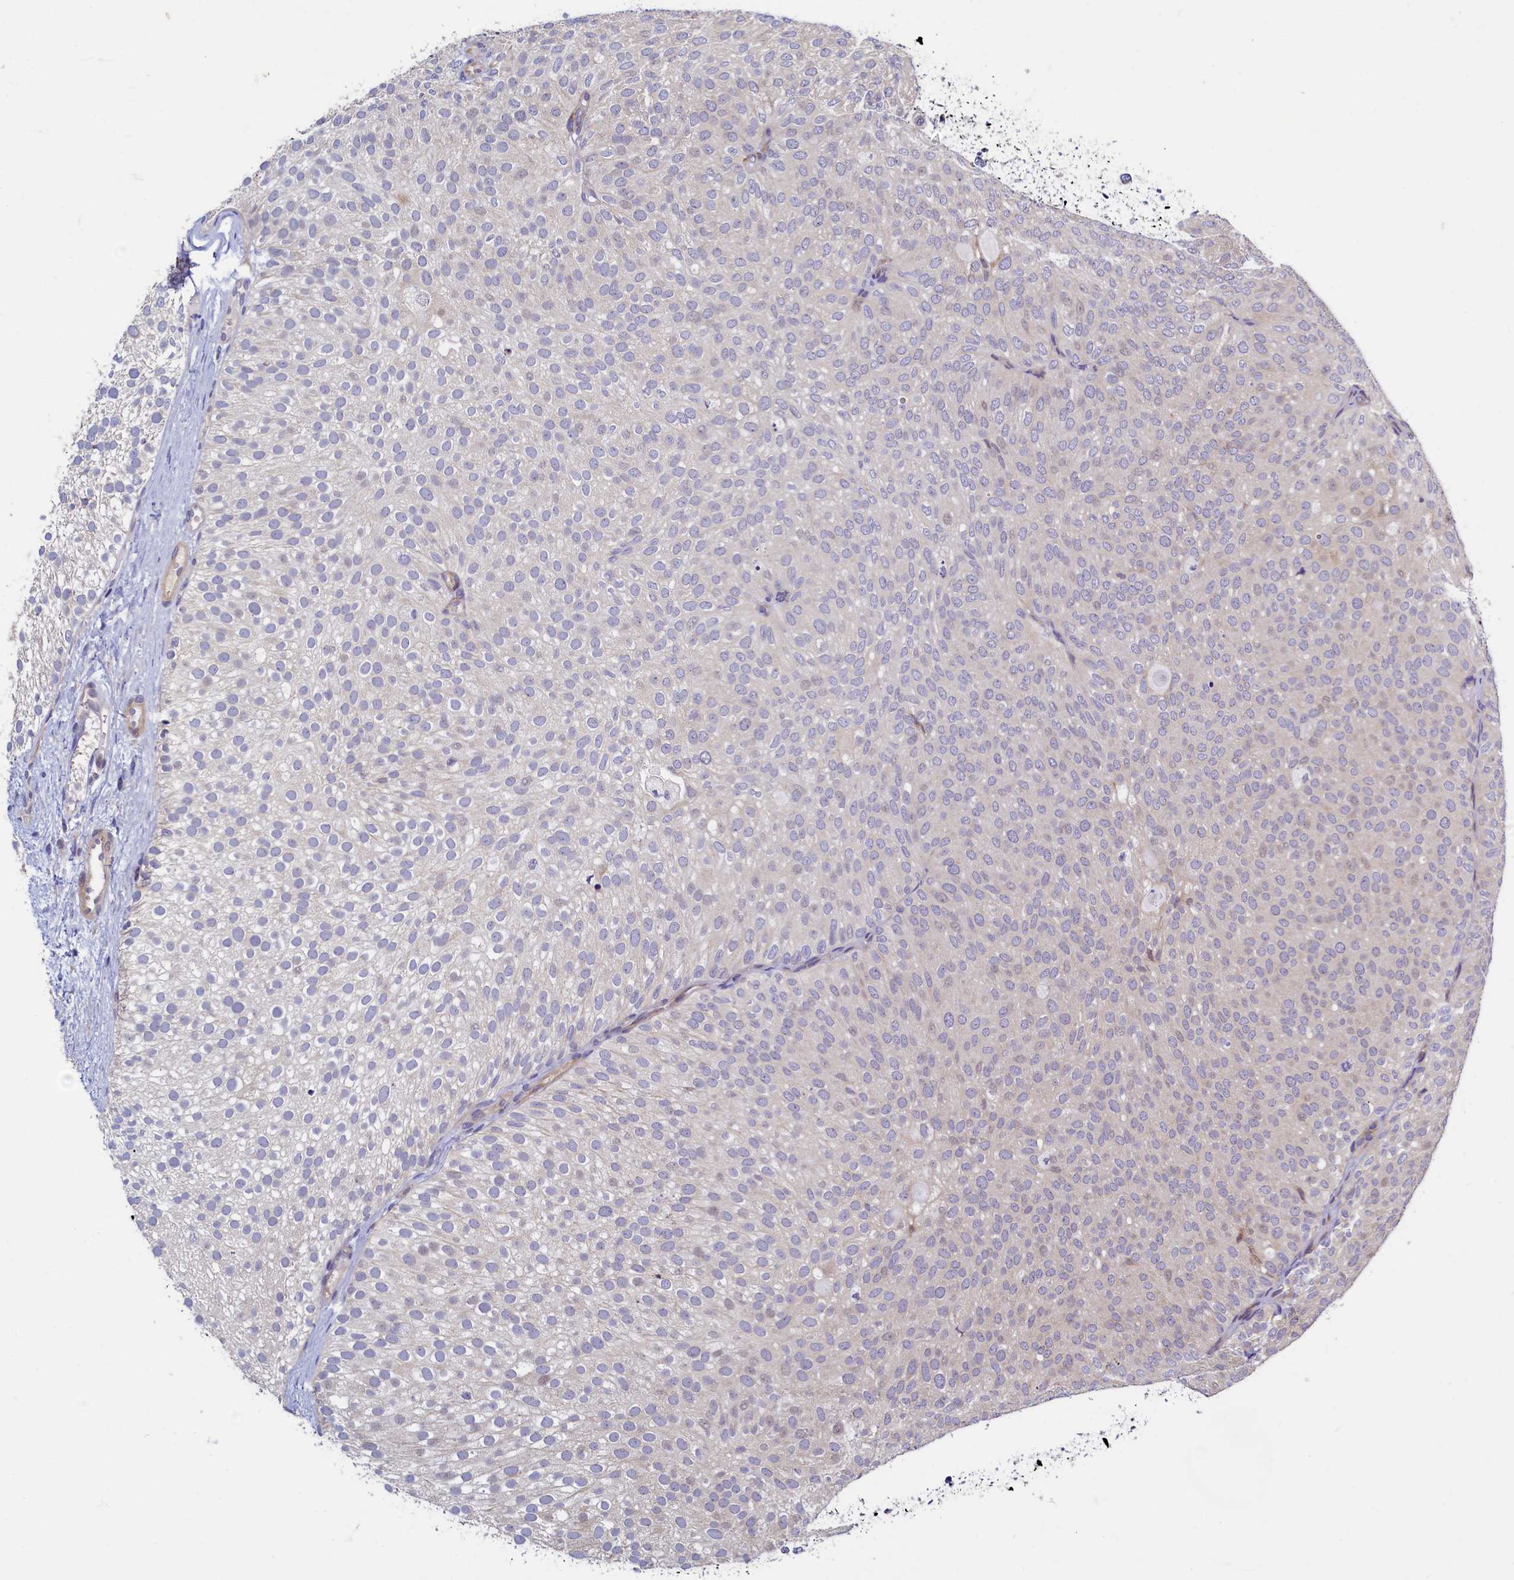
{"staining": {"intensity": "negative", "quantity": "none", "location": "none"}, "tissue": "urothelial cancer", "cell_type": "Tumor cells", "image_type": "cancer", "snomed": [{"axis": "morphology", "description": "Urothelial carcinoma, Low grade"}, {"axis": "topography", "description": "Urinary bladder"}], "caption": "Tumor cells are negative for brown protein staining in urothelial carcinoma (low-grade).", "gene": "SLC16A14", "patient": {"sex": "male", "age": 78}}